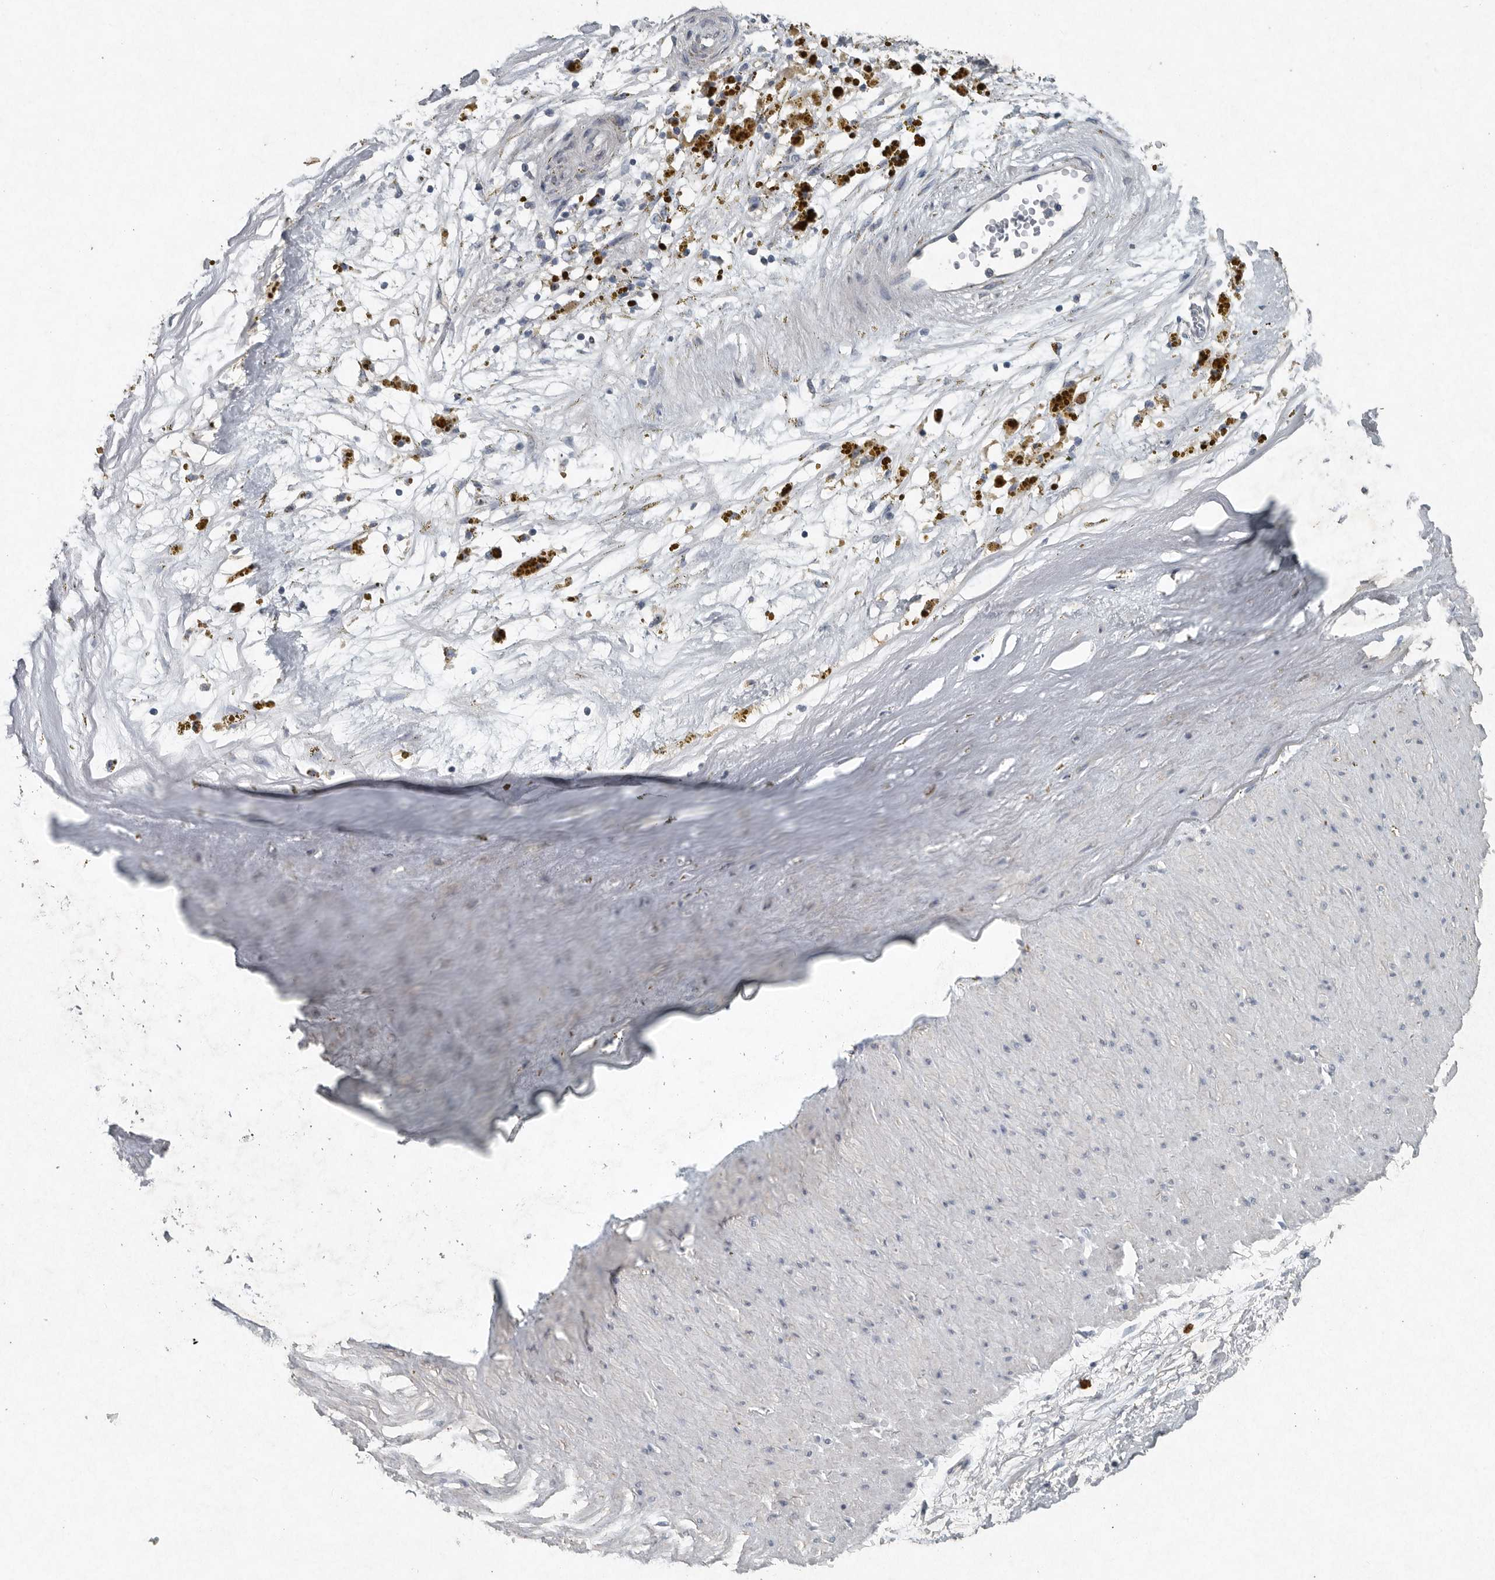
{"staining": {"intensity": "weak", "quantity": "<25%", "location": "cytoplasmic/membranous"}, "tissue": "adipose tissue", "cell_type": "Adipocytes", "image_type": "normal", "snomed": [{"axis": "morphology", "description": "Normal tissue, NOS"}, {"axis": "topography", "description": "Soft tissue"}], "caption": "Adipocytes show no significant expression in normal adipose tissue. (Brightfield microscopy of DAB immunohistochemistry (IHC) at high magnification).", "gene": "IL20", "patient": {"sex": "male", "age": 72}}